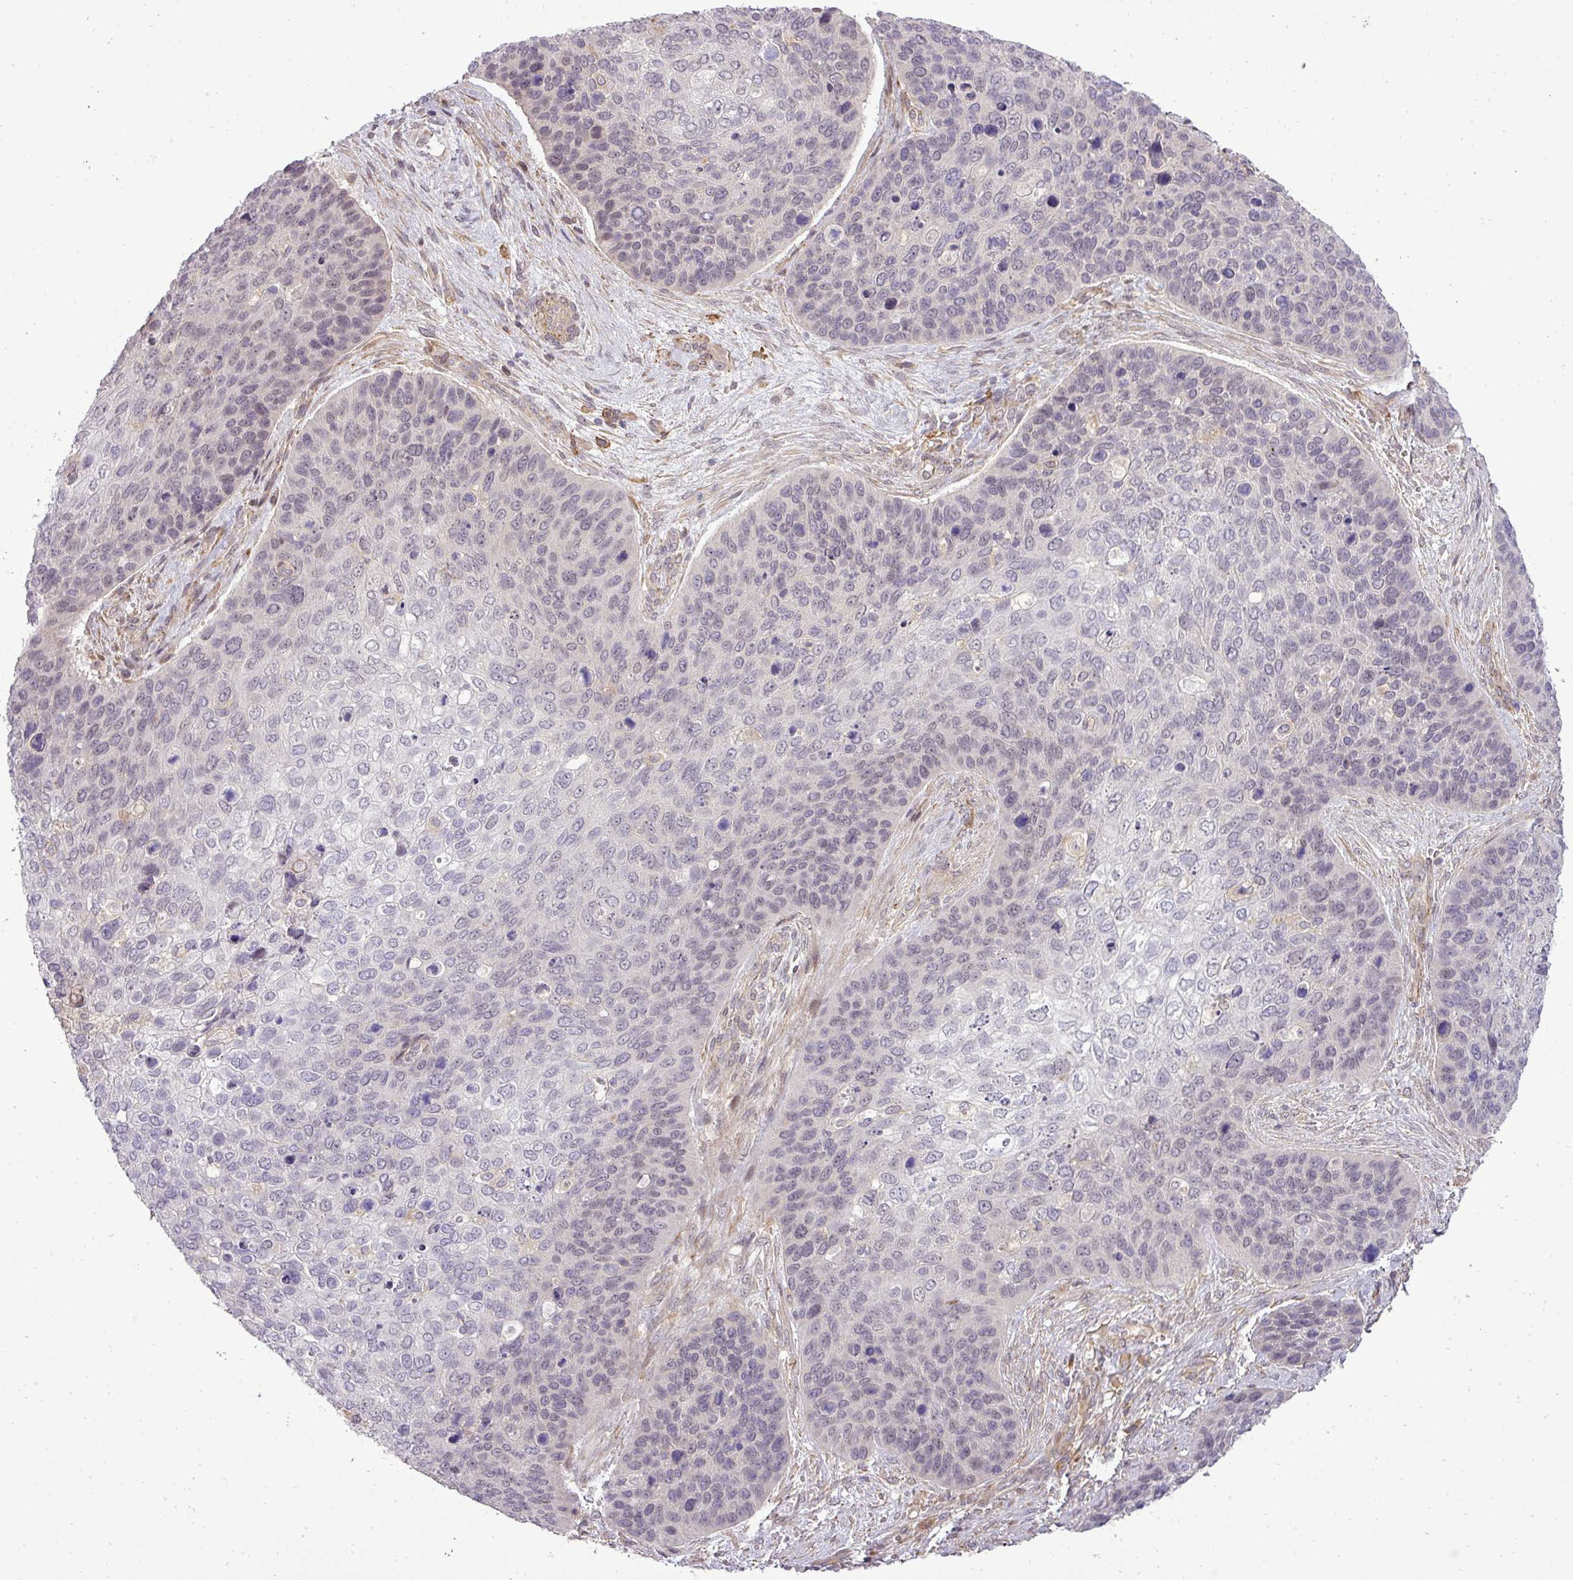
{"staining": {"intensity": "negative", "quantity": "none", "location": "none"}, "tissue": "skin cancer", "cell_type": "Tumor cells", "image_type": "cancer", "snomed": [{"axis": "morphology", "description": "Basal cell carcinoma"}, {"axis": "topography", "description": "Skin"}], "caption": "IHC micrograph of neoplastic tissue: human skin cancer stained with DAB (3,3'-diaminobenzidine) demonstrates no significant protein positivity in tumor cells. (DAB IHC, high magnification).", "gene": "PDRG1", "patient": {"sex": "female", "age": 74}}